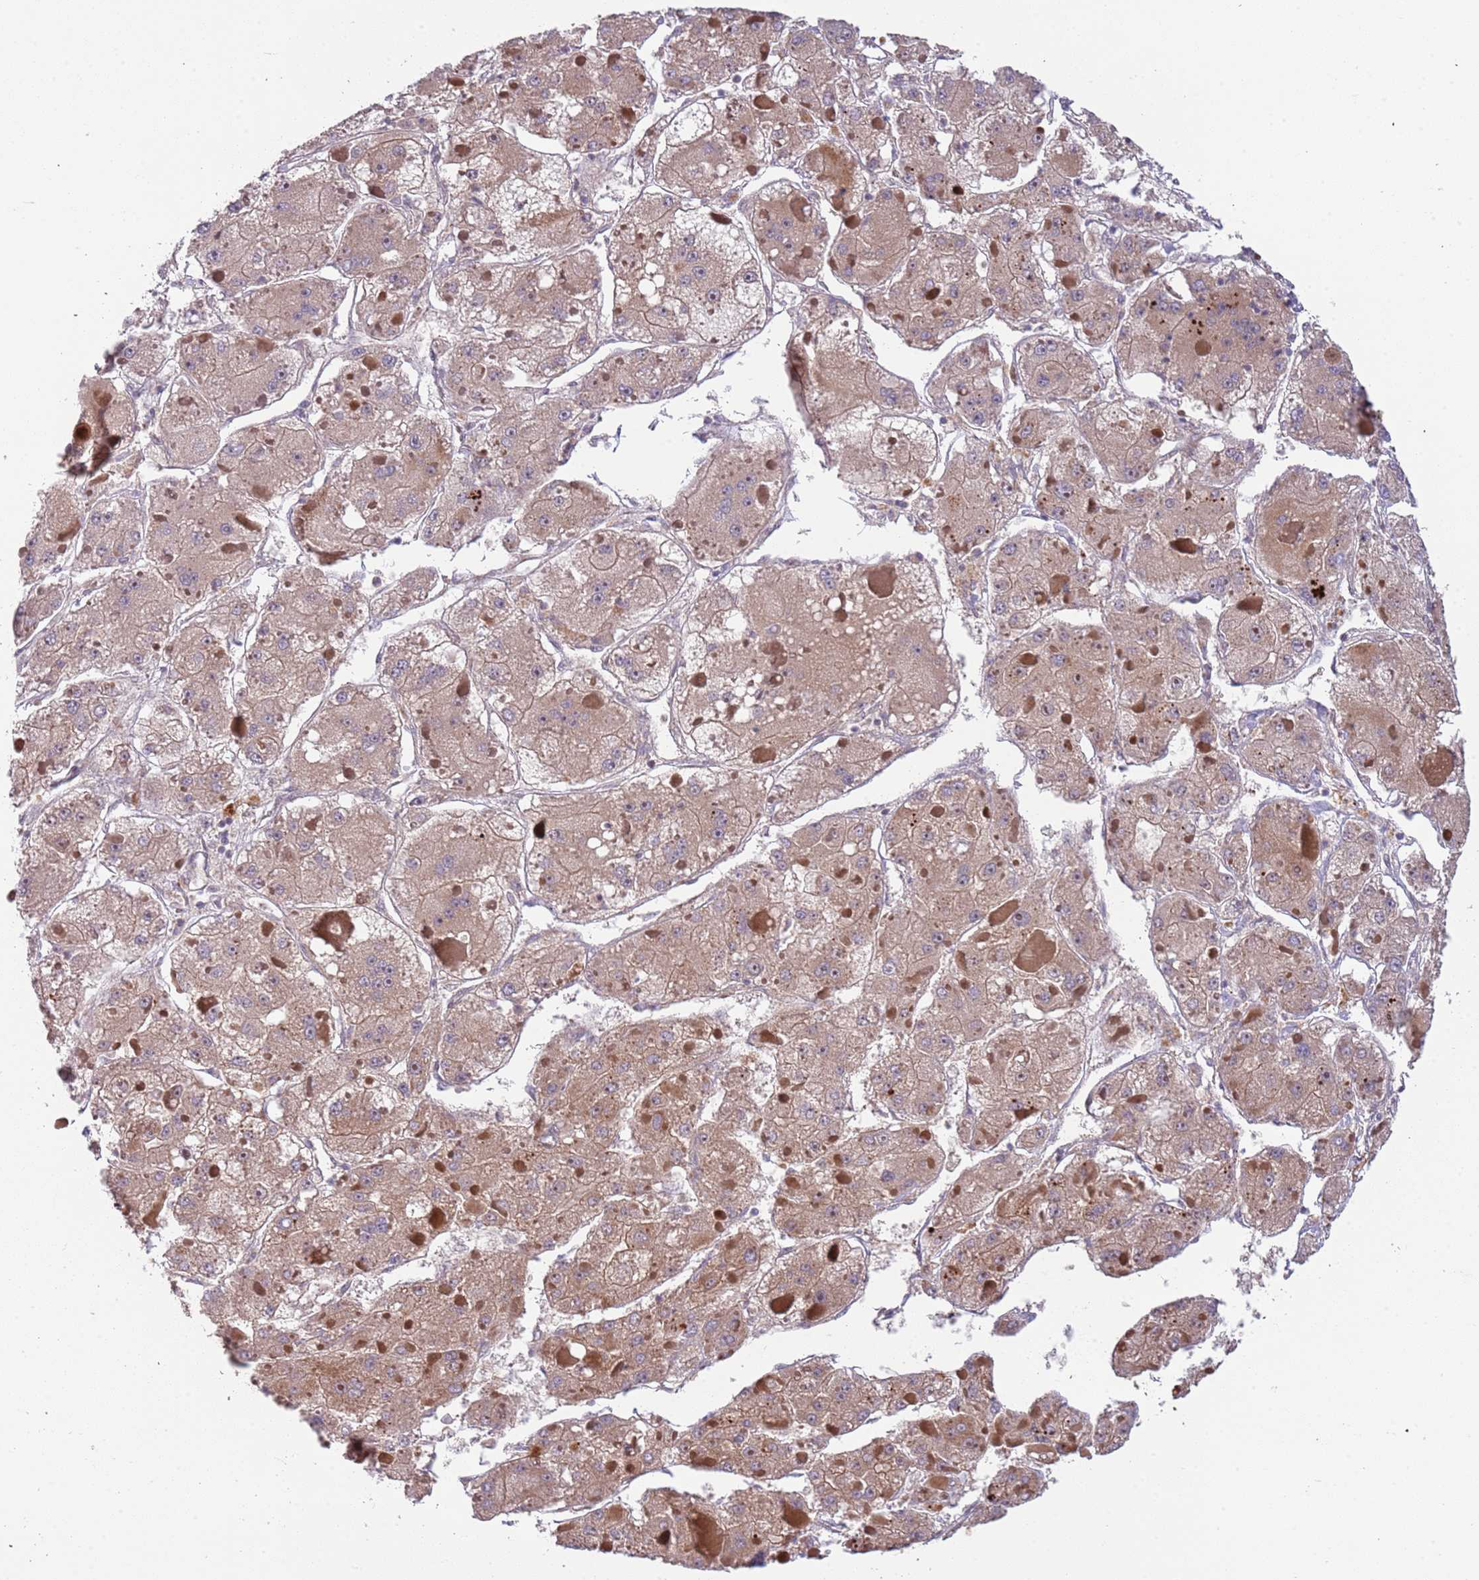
{"staining": {"intensity": "moderate", "quantity": ">75%", "location": "cytoplasmic/membranous"}, "tissue": "liver cancer", "cell_type": "Tumor cells", "image_type": "cancer", "snomed": [{"axis": "morphology", "description": "Carcinoma, Hepatocellular, NOS"}, {"axis": "topography", "description": "Liver"}], "caption": "Protein staining of liver cancer tissue demonstrates moderate cytoplasmic/membranous positivity in approximately >75% of tumor cells.", "gene": "TRAPPC6B", "patient": {"sex": "female", "age": 73}}